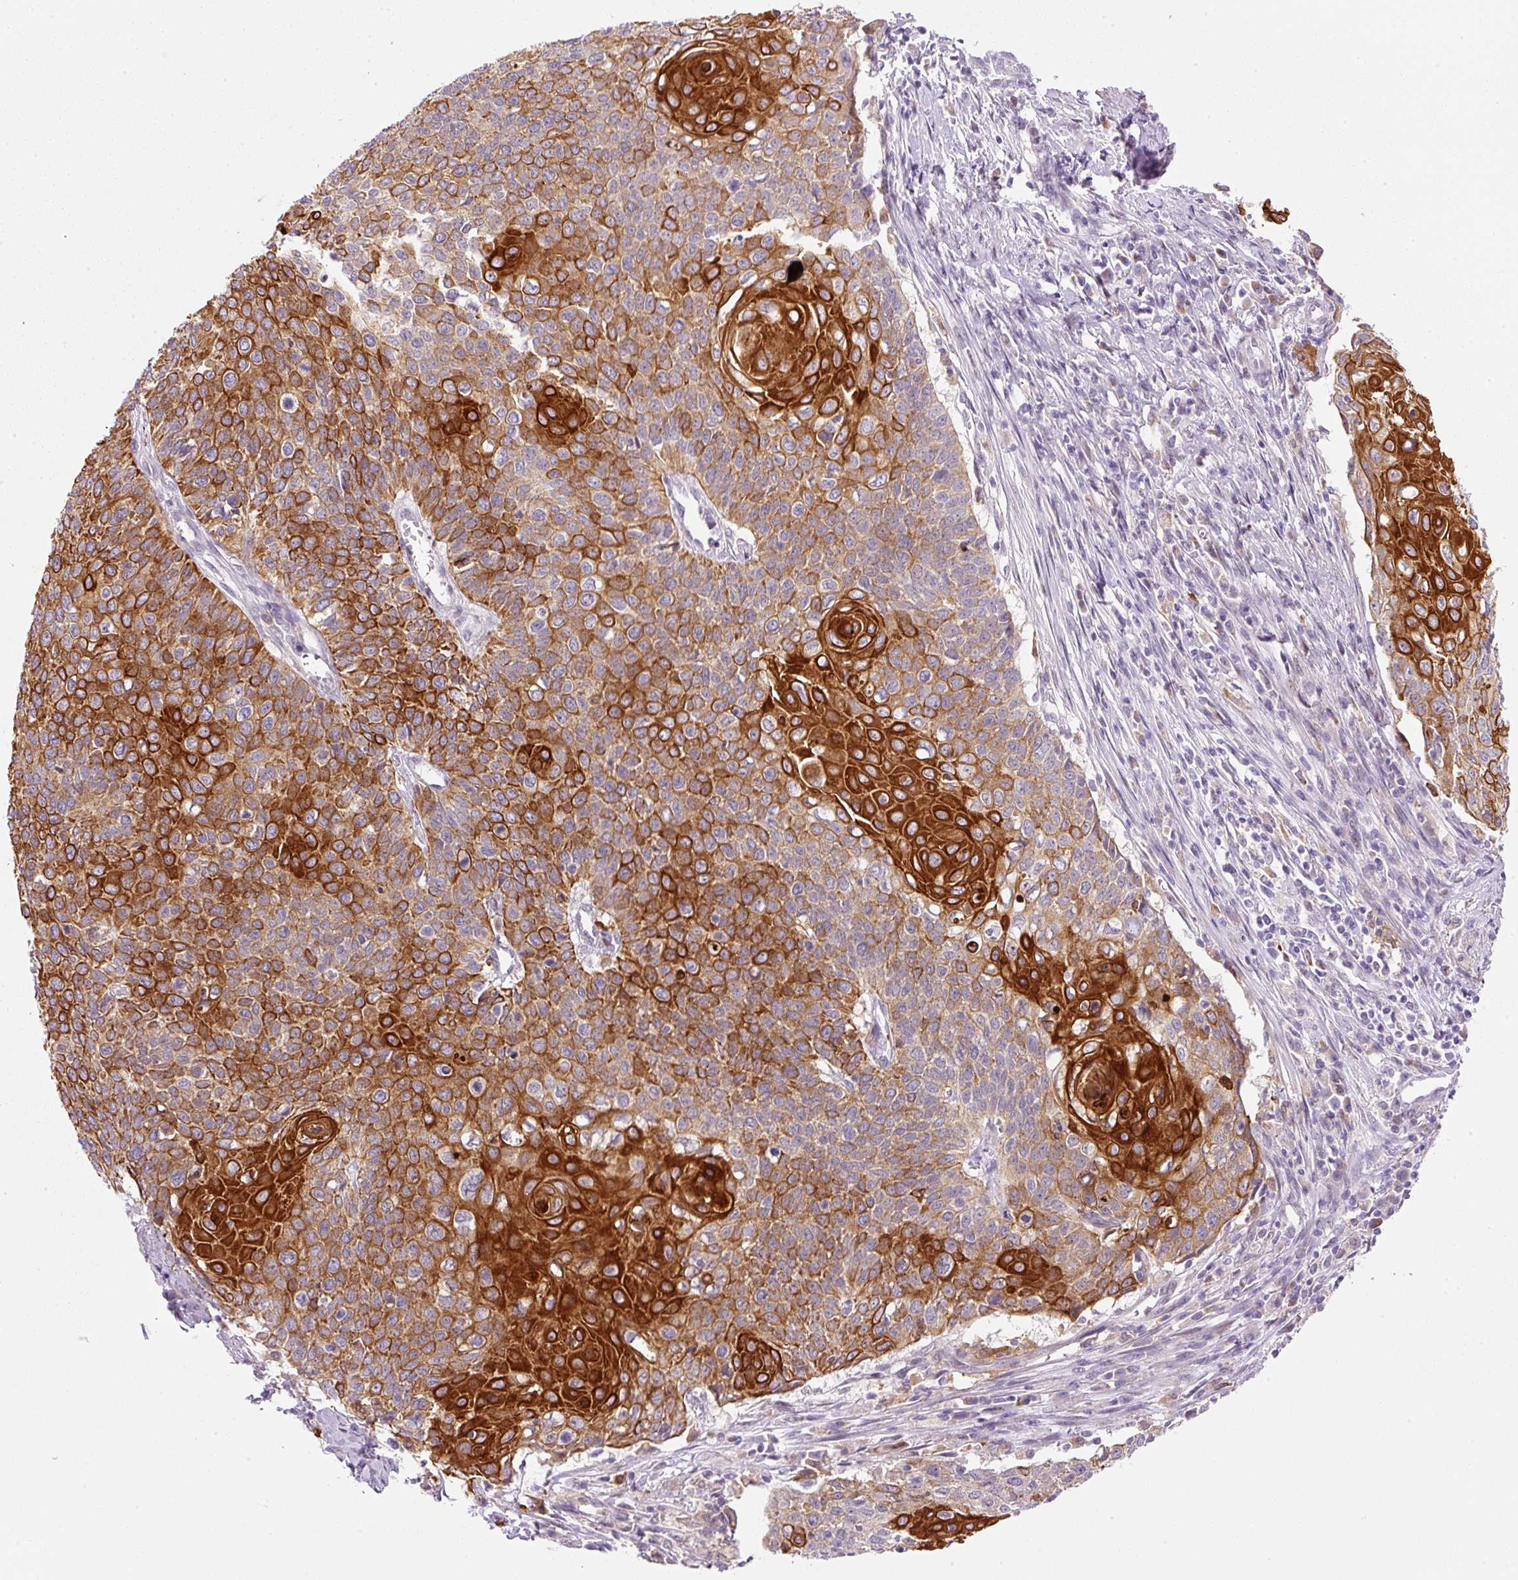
{"staining": {"intensity": "strong", "quantity": "25%-75%", "location": "cytoplasmic/membranous"}, "tissue": "cervical cancer", "cell_type": "Tumor cells", "image_type": "cancer", "snomed": [{"axis": "morphology", "description": "Squamous cell carcinoma, NOS"}, {"axis": "topography", "description": "Cervix"}], "caption": "This photomicrograph exhibits immunohistochemistry (IHC) staining of human cervical cancer (squamous cell carcinoma), with high strong cytoplasmic/membranous staining in about 25%-75% of tumor cells.", "gene": "SRC", "patient": {"sex": "female", "age": 39}}